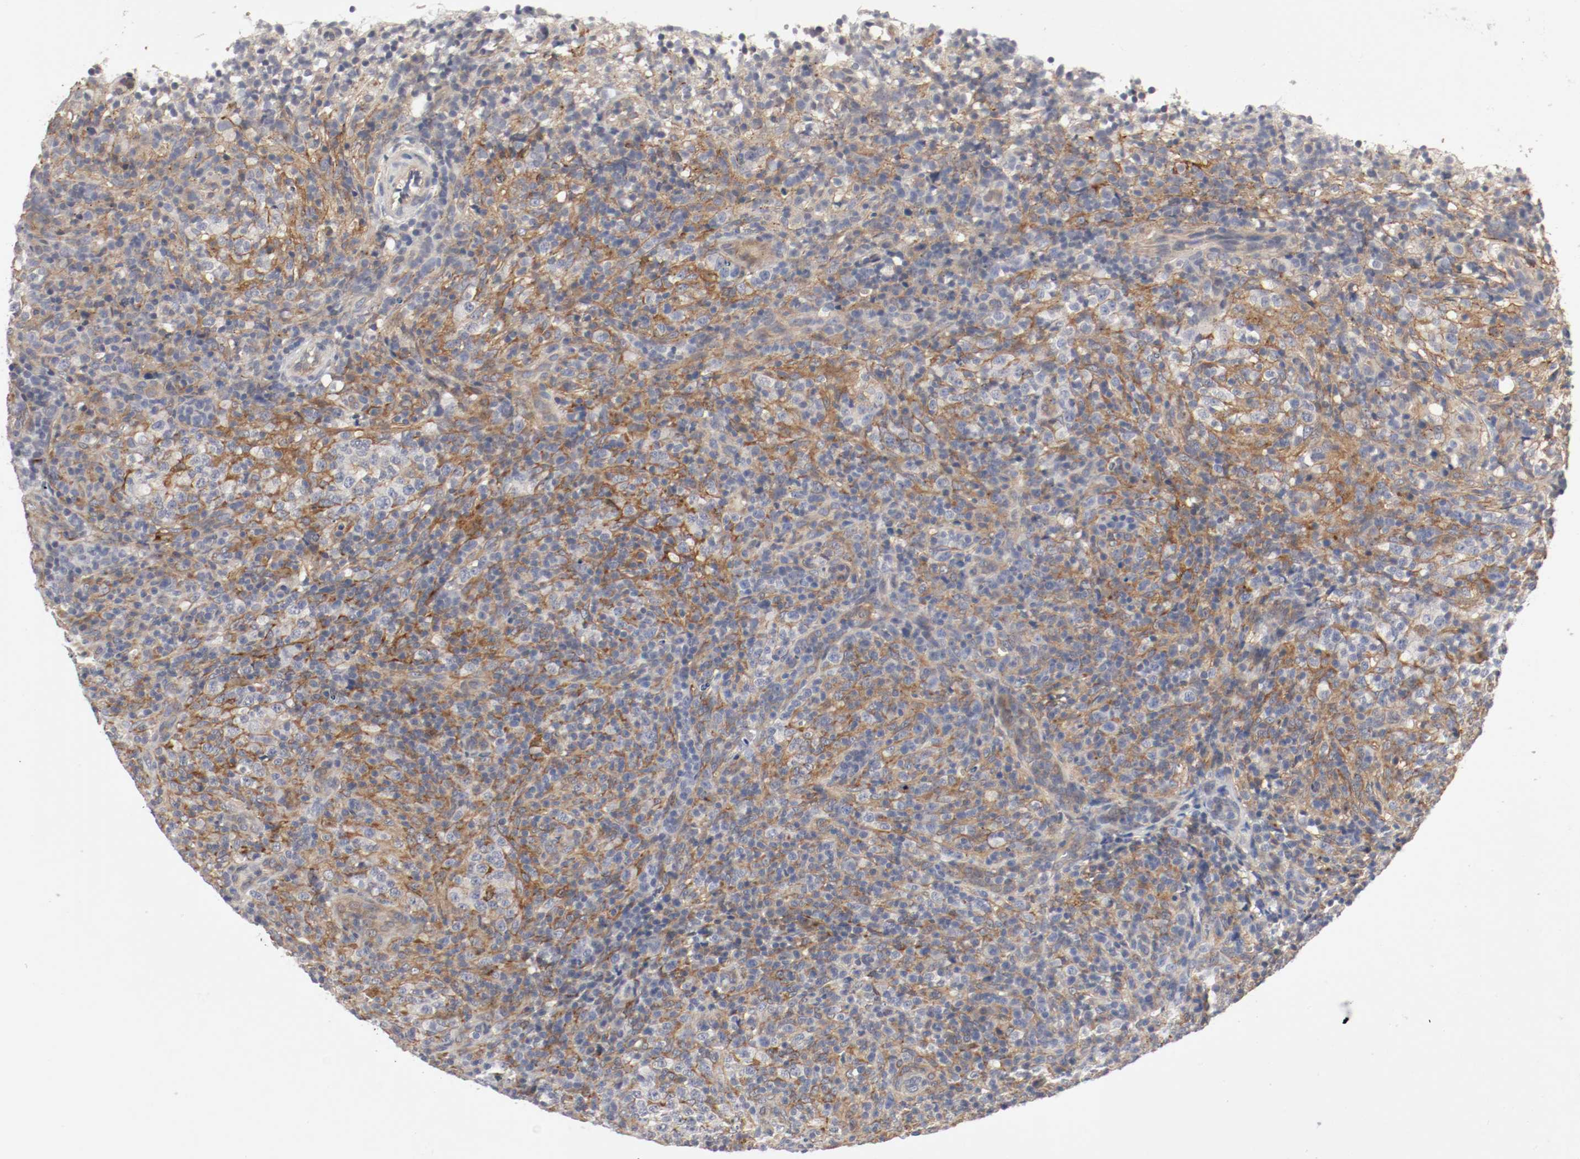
{"staining": {"intensity": "weak", "quantity": "25%-75%", "location": "cytoplasmic/membranous"}, "tissue": "lymphoma", "cell_type": "Tumor cells", "image_type": "cancer", "snomed": [{"axis": "morphology", "description": "Malignant lymphoma, non-Hodgkin's type, High grade"}, {"axis": "topography", "description": "Lymph node"}], "caption": "Lymphoma stained for a protein exhibits weak cytoplasmic/membranous positivity in tumor cells. Ihc stains the protein of interest in brown and the nuclei are stained blue.", "gene": "REN", "patient": {"sex": "female", "age": 76}}